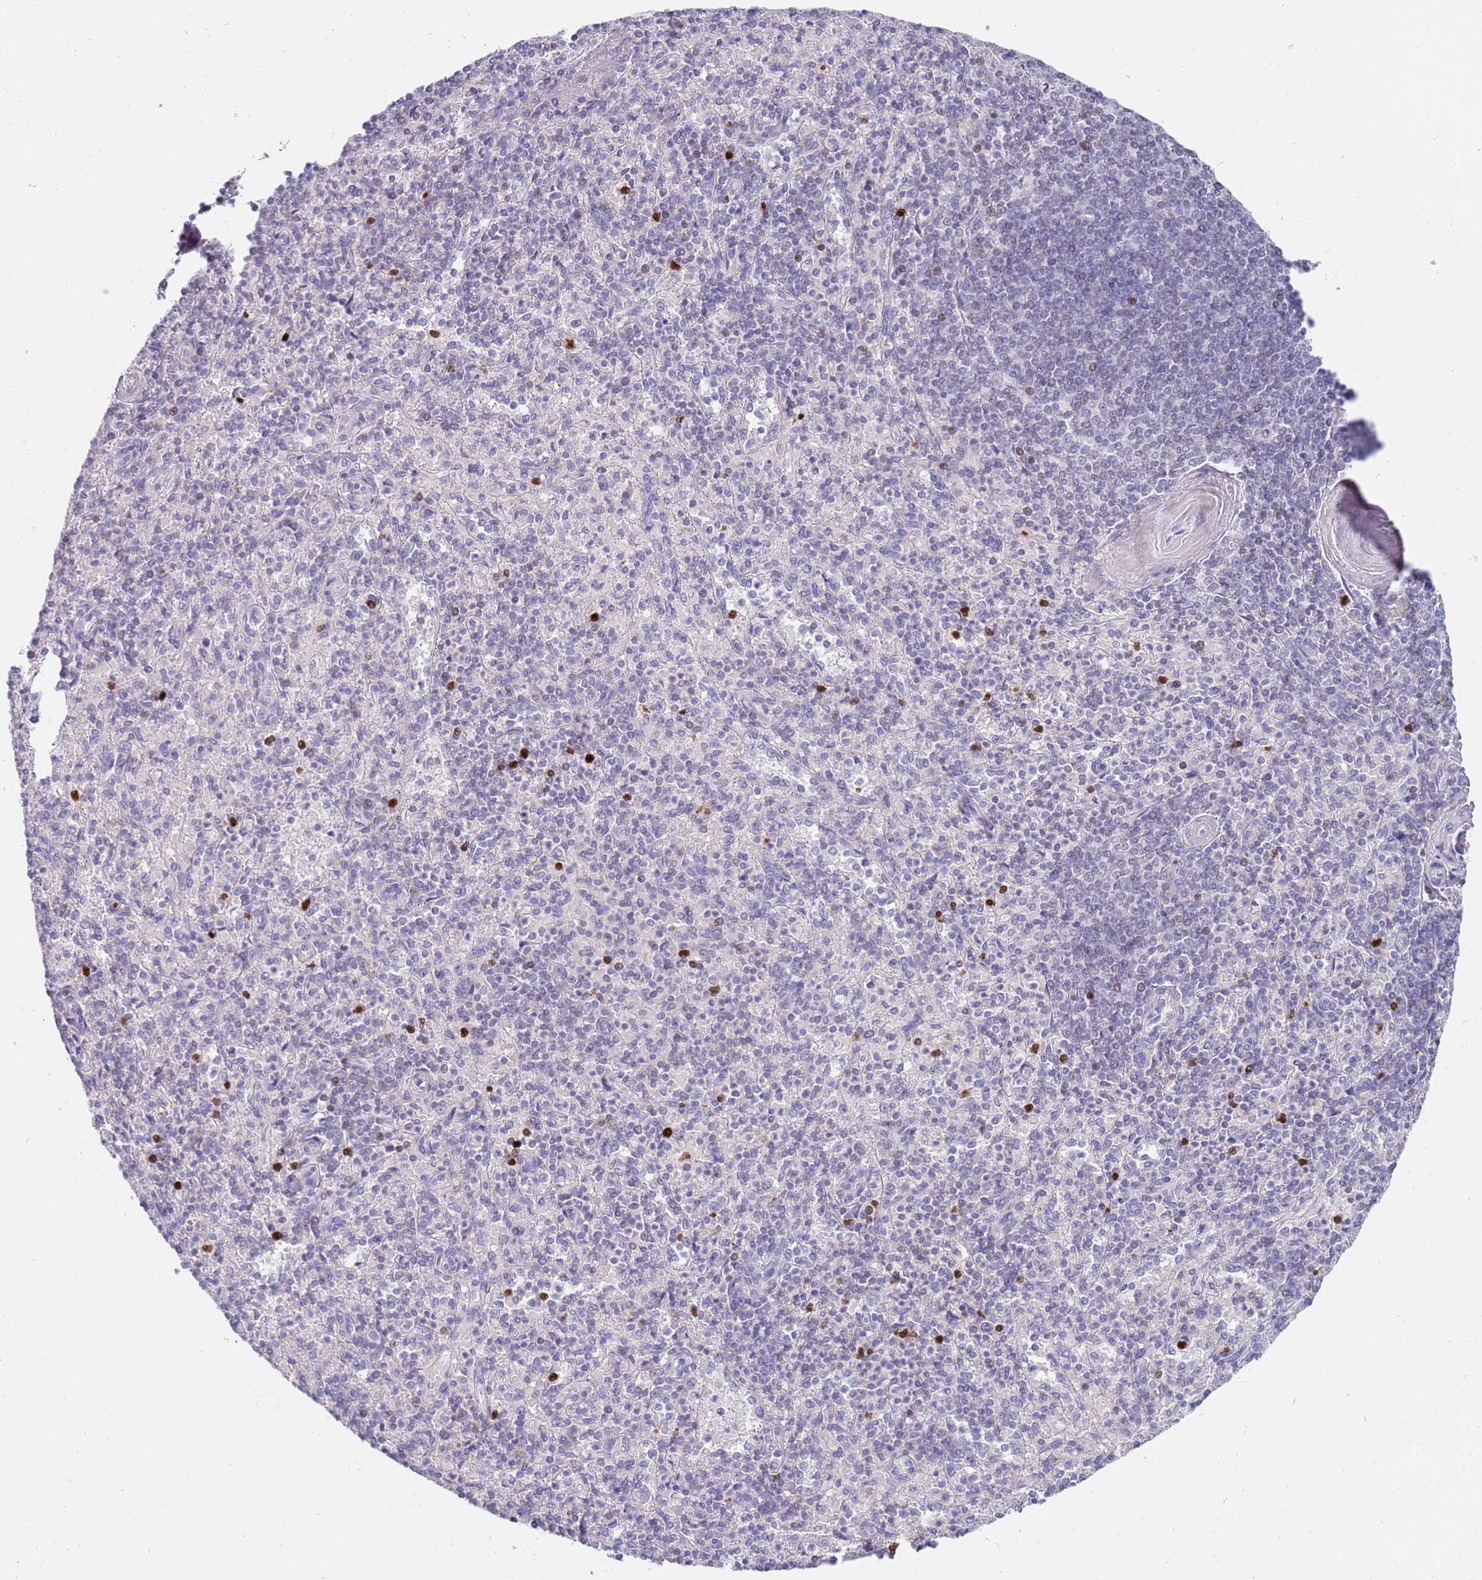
{"staining": {"intensity": "negative", "quantity": "none", "location": "none"}, "tissue": "spleen", "cell_type": "Cells in red pulp", "image_type": "normal", "snomed": [{"axis": "morphology", "description": "Normal tissue, NOS"}, {"axis": "topography", "description": "Spleen"}], "caption": "Protein analysis of normal spleen exhibits no significant expression in cells in red pulp. (DAB immunohistochemistry with hematoxylin counter stain).", "gene": "STK25", "patient": {"sex": "male", "age": 82}}